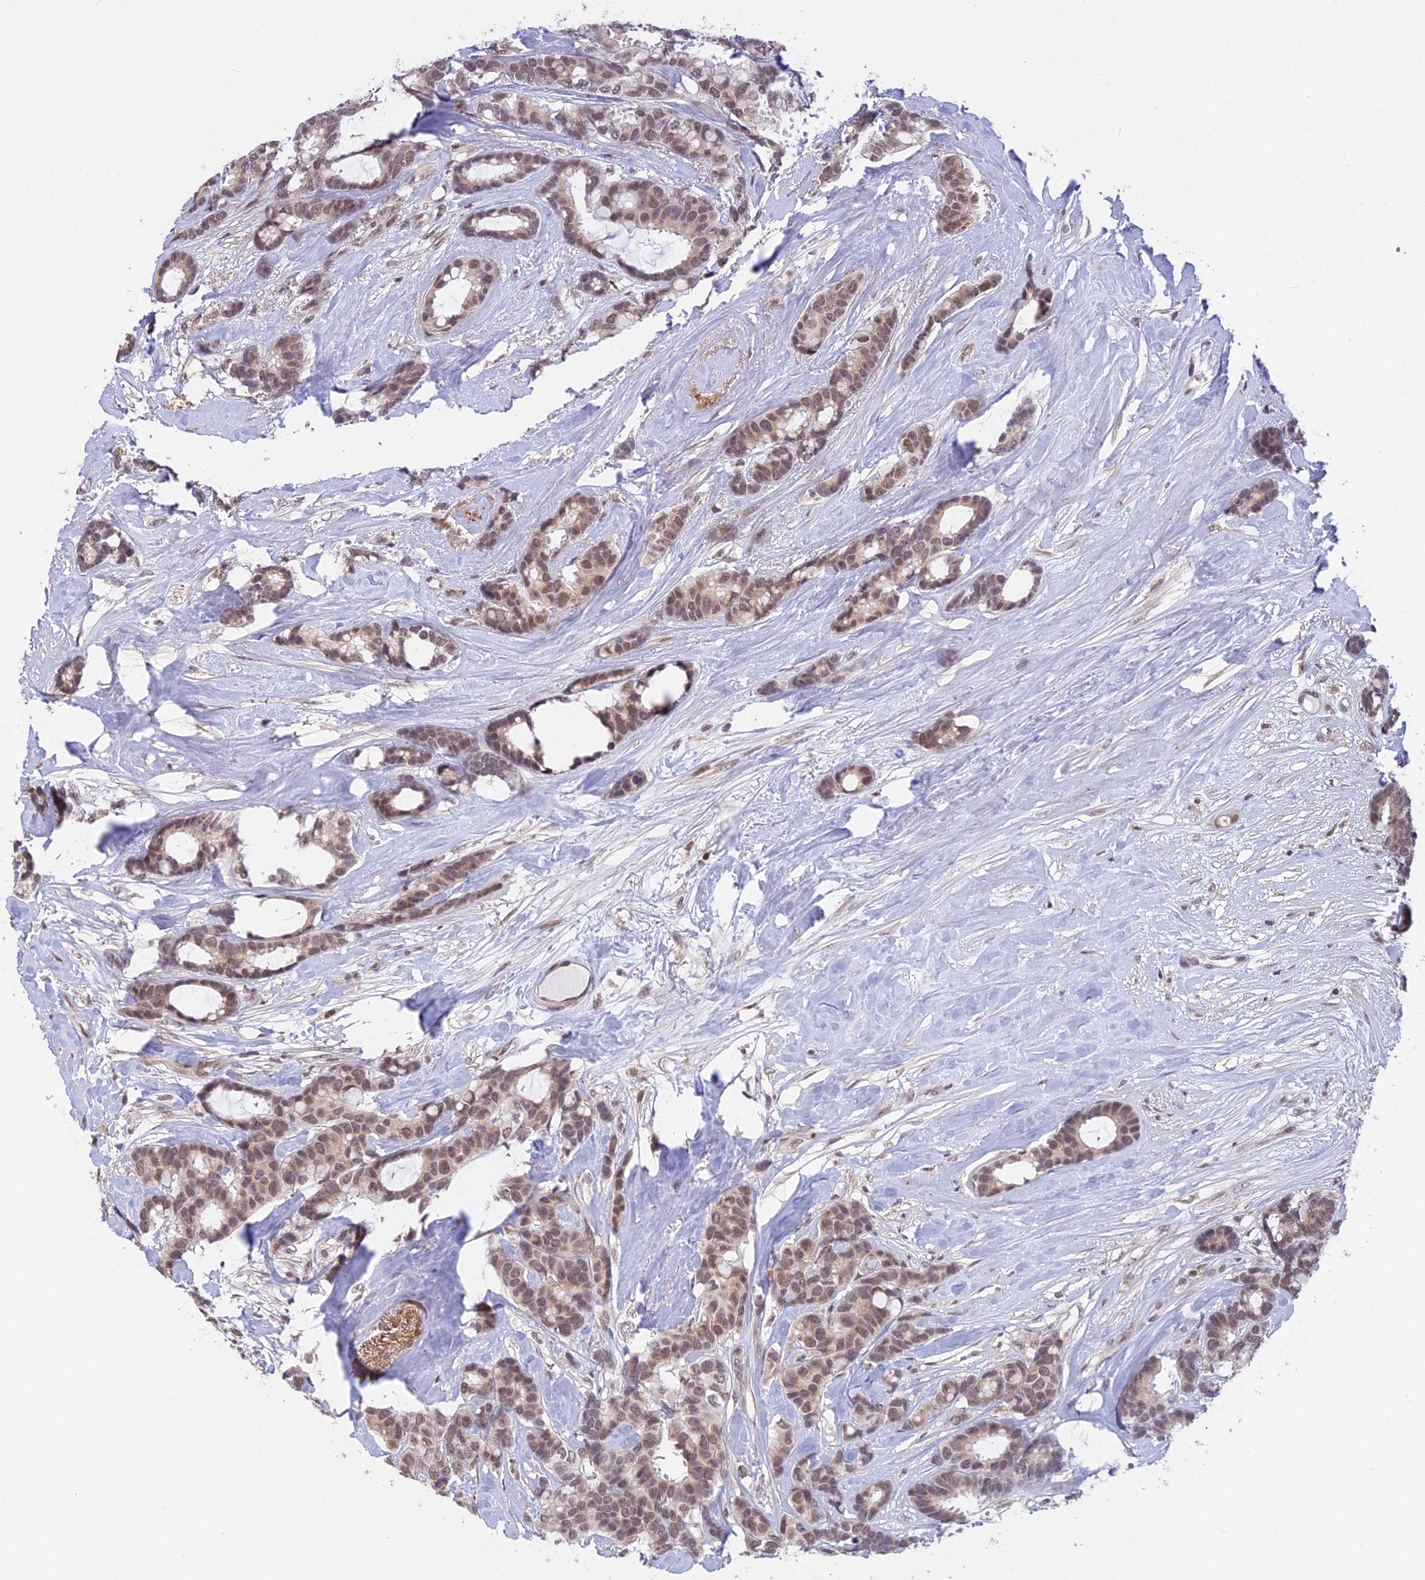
{"staining": {"intensity": "weak", "quantity": "25%-75%", "location": "nuclear"}, "tissue": "breast cancer", "cell_type": "Tumor cells", "image_type": "cancer", "snomed": [{"axis": "morphology", "description": "Duct carcinoma"}, {"axis": "topography", "description": "Breast"}], "caption": "Breast cancer (intraductal carcinoma) stained with immunohistochemistry exhibits weak nuclear positivity in approximately 25%-75% of tumor cells.", "gene": "POLR2C", "patient": {"sex": "female", "age": 87}}